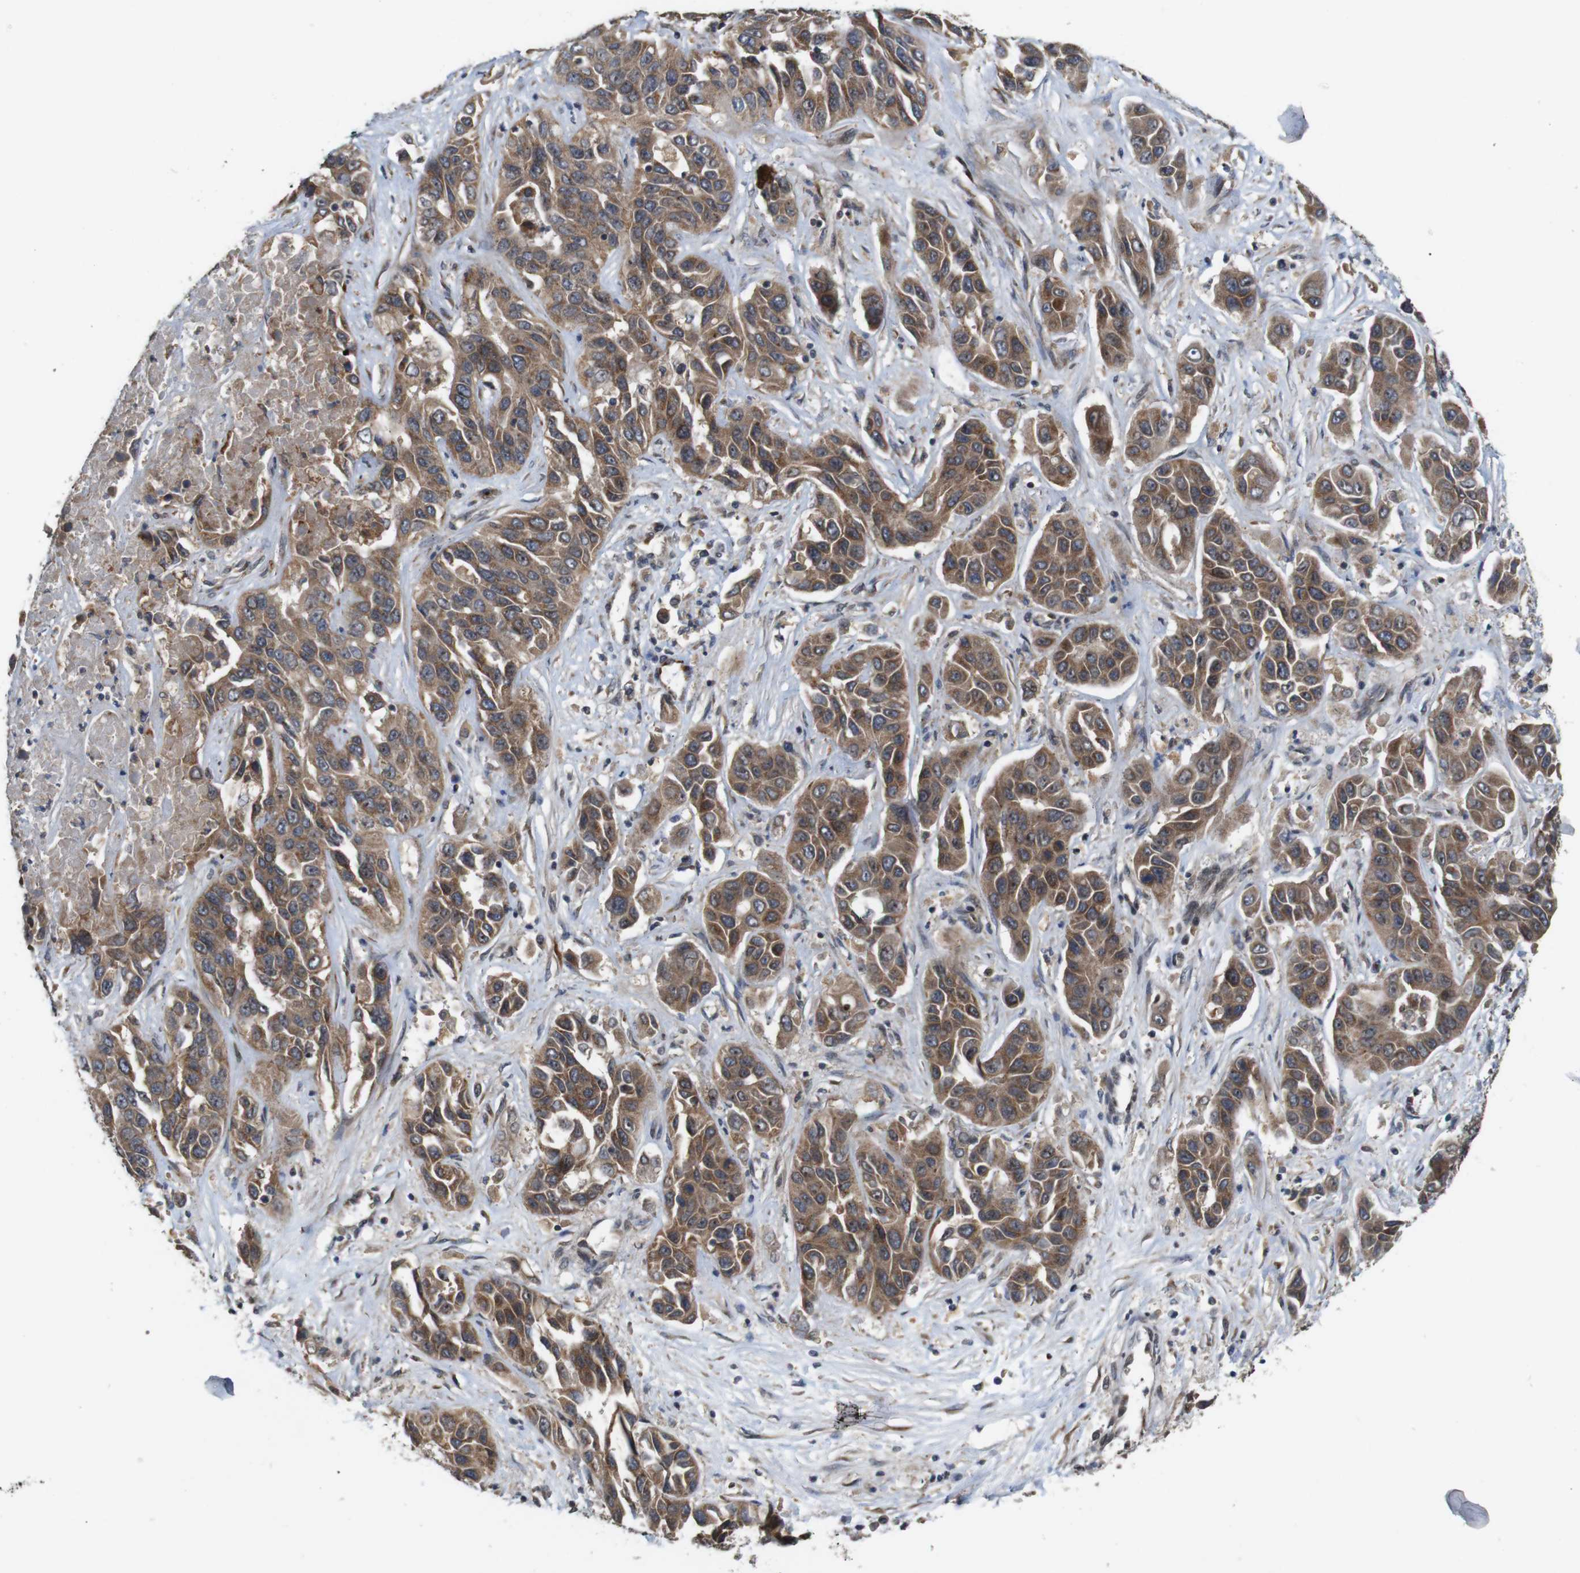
{"staining": {"intensity": "moderate", "quantity": ">75%", "location": "cytoplasmic/membranous"}, "tissue": "liver cancer", "cell_type": "Tumor cells", "image_type": "cancer", "snomed": [{"axis": "morphology", "description": "Cholangiocarcinoma"}, {"axis": "topography", "description": "Liver"}], "caption": "Protein expression analysis of liver cancer (cholangiocarcinoma) shows moderate cytoplasmic/membranous positivity in about >75% of tumor cells.", "gene": "EFCAB14", "patient": {"sex": "female", "age": 52}}